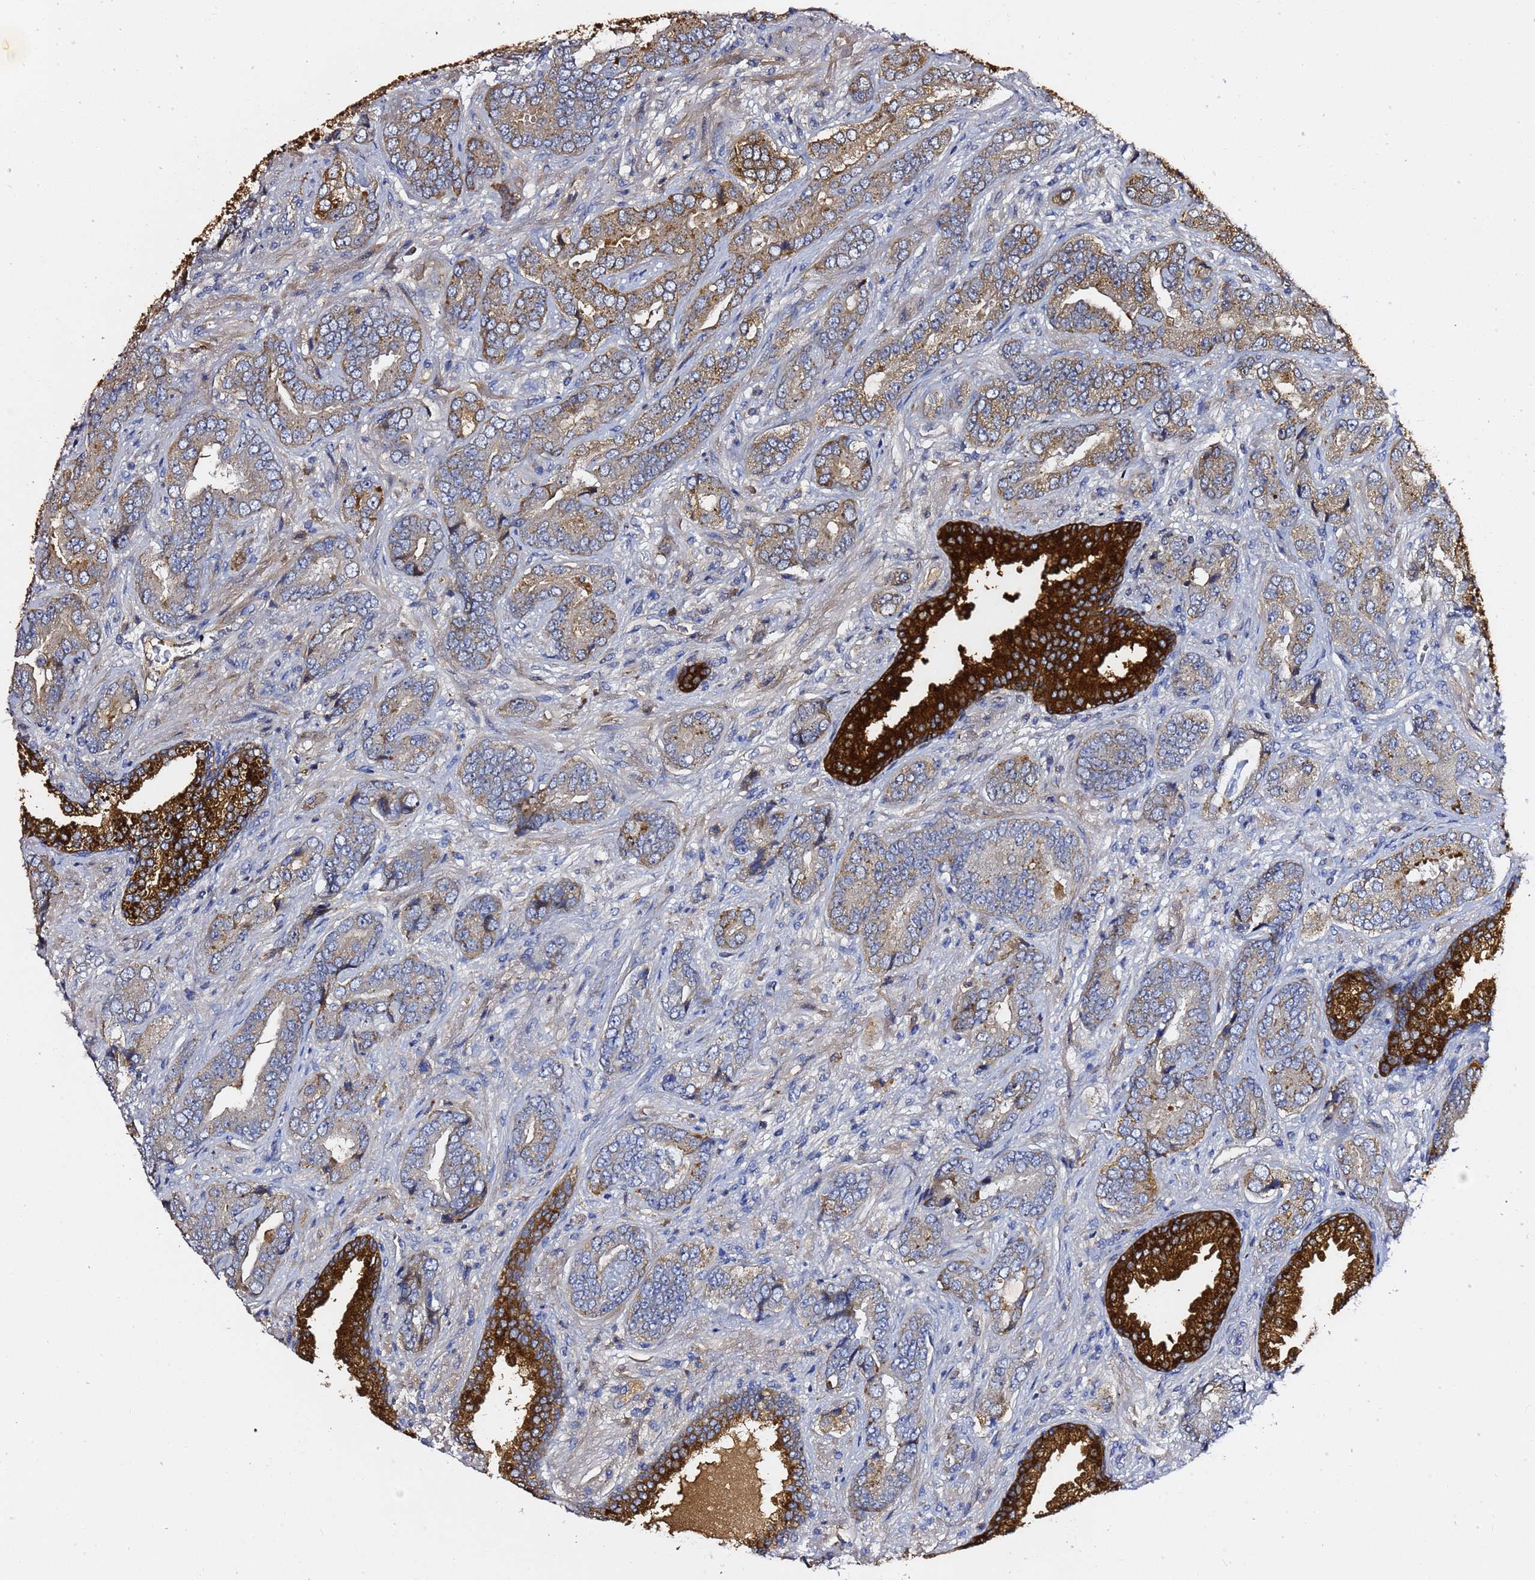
{"staining": {"intensity": "weak", "quantity": ">75%", "location": "cytoplasmic/membranous"}, "tissue": "prostate cancer", "cell_type": "Tumor cells", "image_type": "cancer", "snomed": [{"axis": "morphology", "description": "Adenocarcinoma, High grade"}, {"axis": "topography", "description": "Prostate"}], "caption": "Weak cytoplasmic/membranous staining is present in approximately >75% of tumor cells in prostate cancer (high-grade adenocarcinoma).", "gene": "NAT2", "patient": {"sex": "male", "age": 71}}